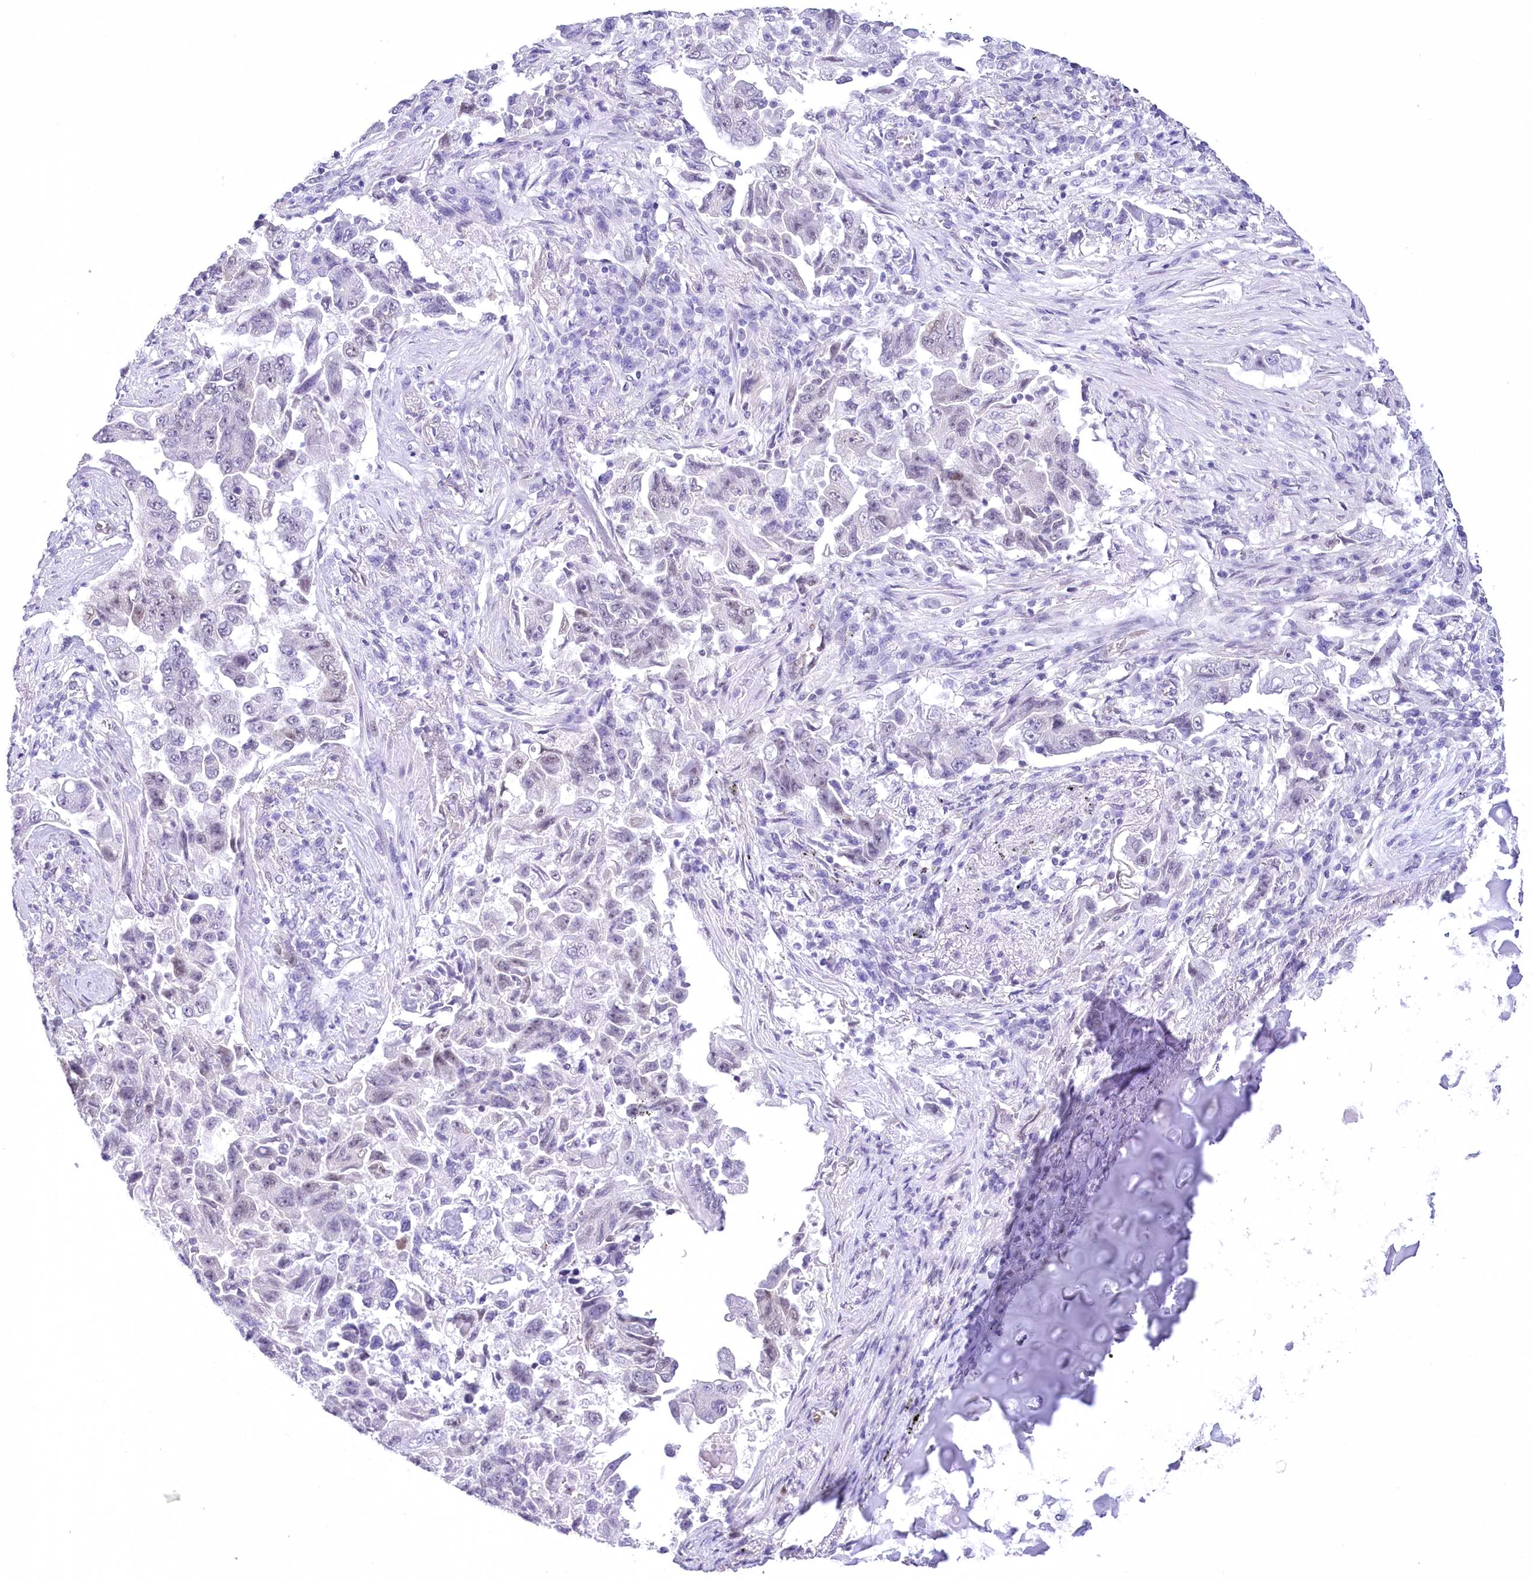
{"staining": {"intensity": "negative", "quantity": "none", "location": "none"}, "tissue": "lung cancer", "cell_type": "Tumor cells", "image_type": "cancer", "snomed": [{"axis": "morphology", "description": "Adenocarcinoma, NOS"}, {"axis": "topography", "description": "Lung"}], "caption": "Lung adenocarcinoma was stained to show a protein in brown. There is no significant positivity in tumor cells. The staining was performed using DAB to visualize the protein expression in brown, while the nuclei were stained in blue with hematoxylin (Magnification: 20x).", "gene": "HNRNPA0", "patient": {"sex": "female", "age": 51}}